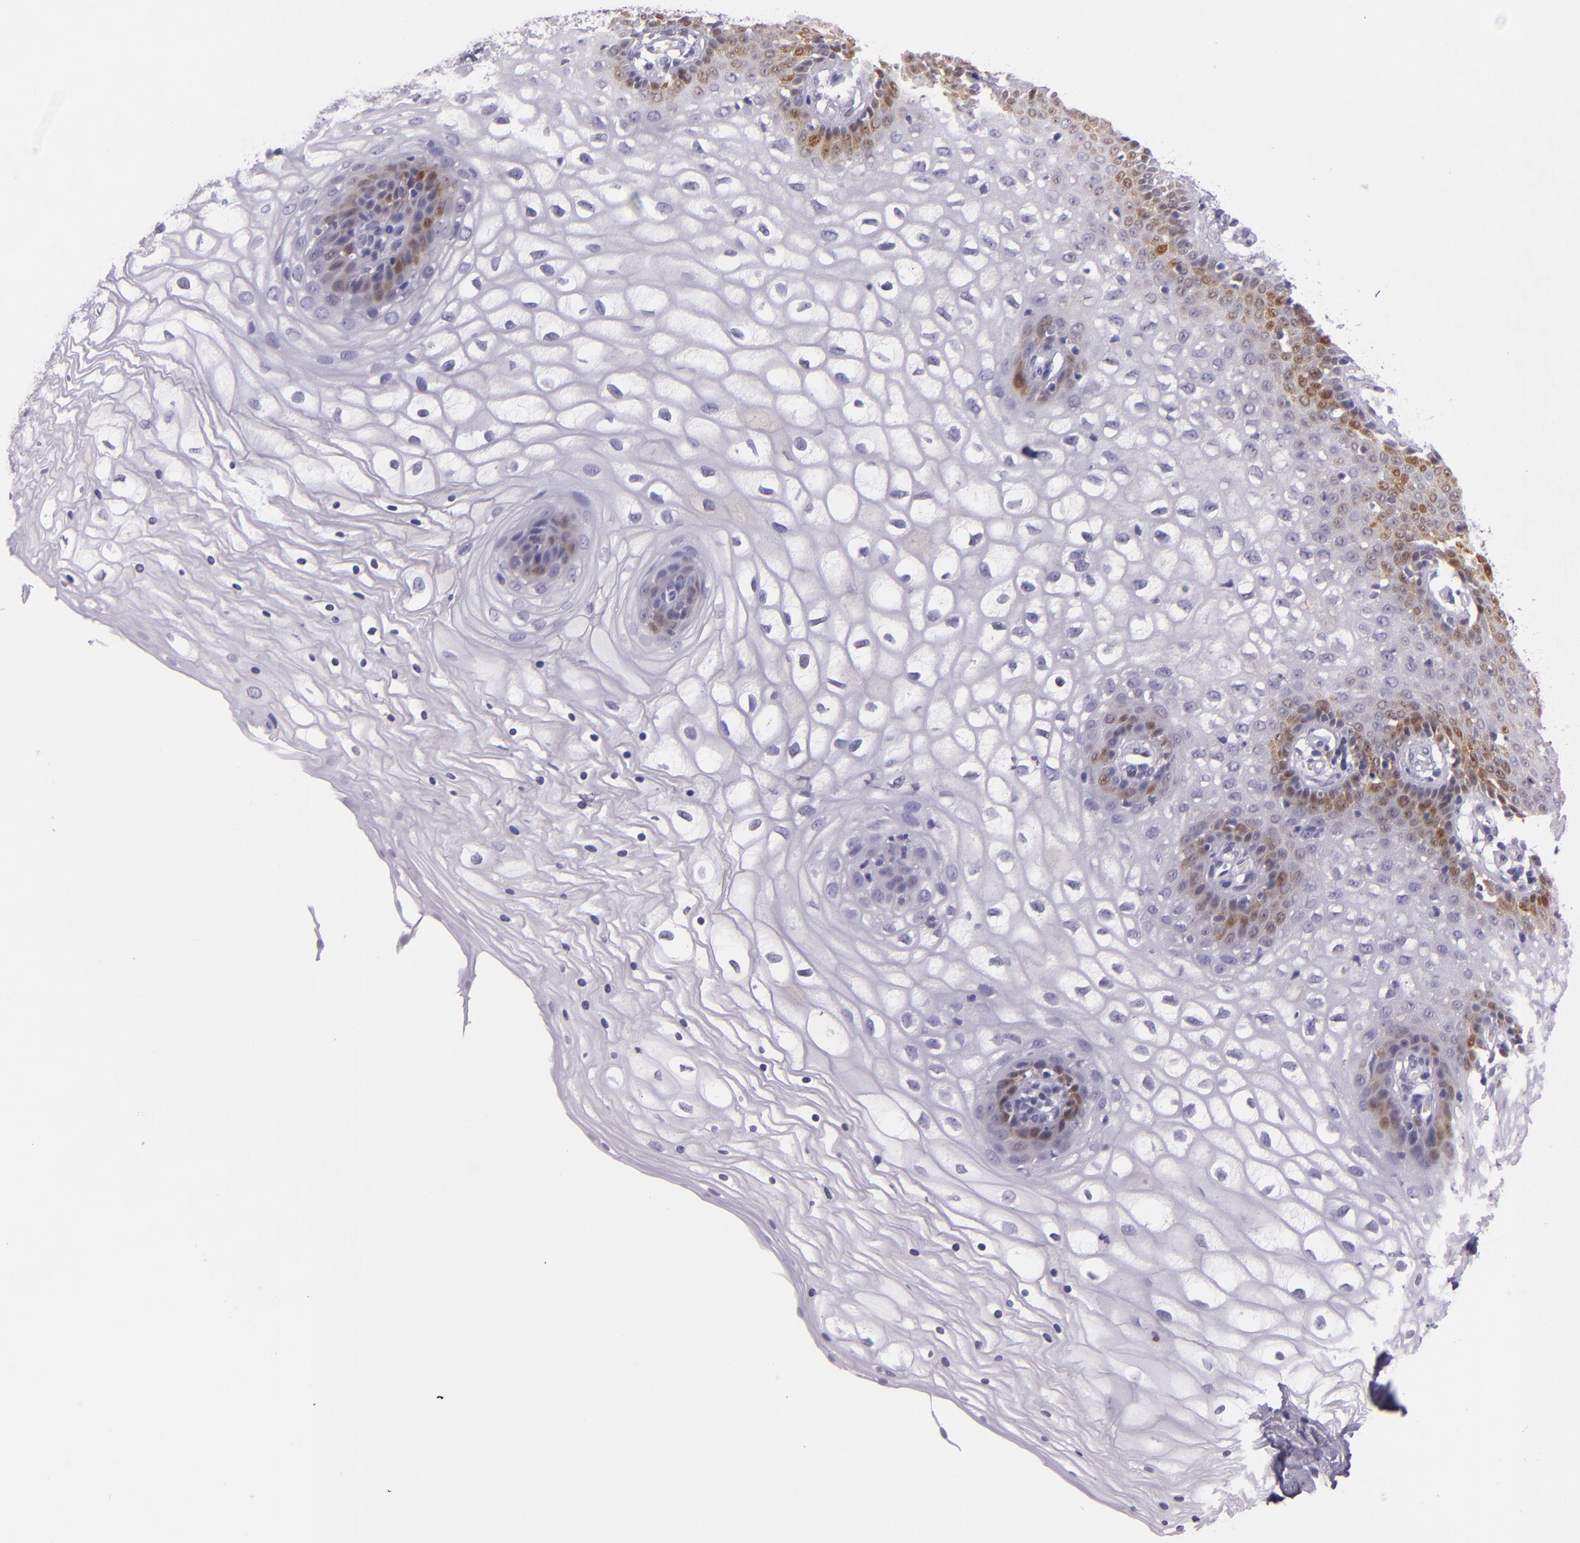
{"staining": {"intensity": "moderate", "quantity": "<25%", "location": "nuclear"}, "tissue": "vagina", "cell_type": "Squamous epithelial cells", "image_type": "normal", "snomed": [{"axis": "morphology", "description": "Normal tissue, NOS"}, {"axis": "topography", "description": "Vagina"}], "caption": "IHC image of unremarkable human vagina stained for a protein (brown), which shows low levels of moderate nuclear staining in about <25% of squamous epithelial cells.", "gene": "MT1A", "patient": {"sex": "female", "age": 34}}